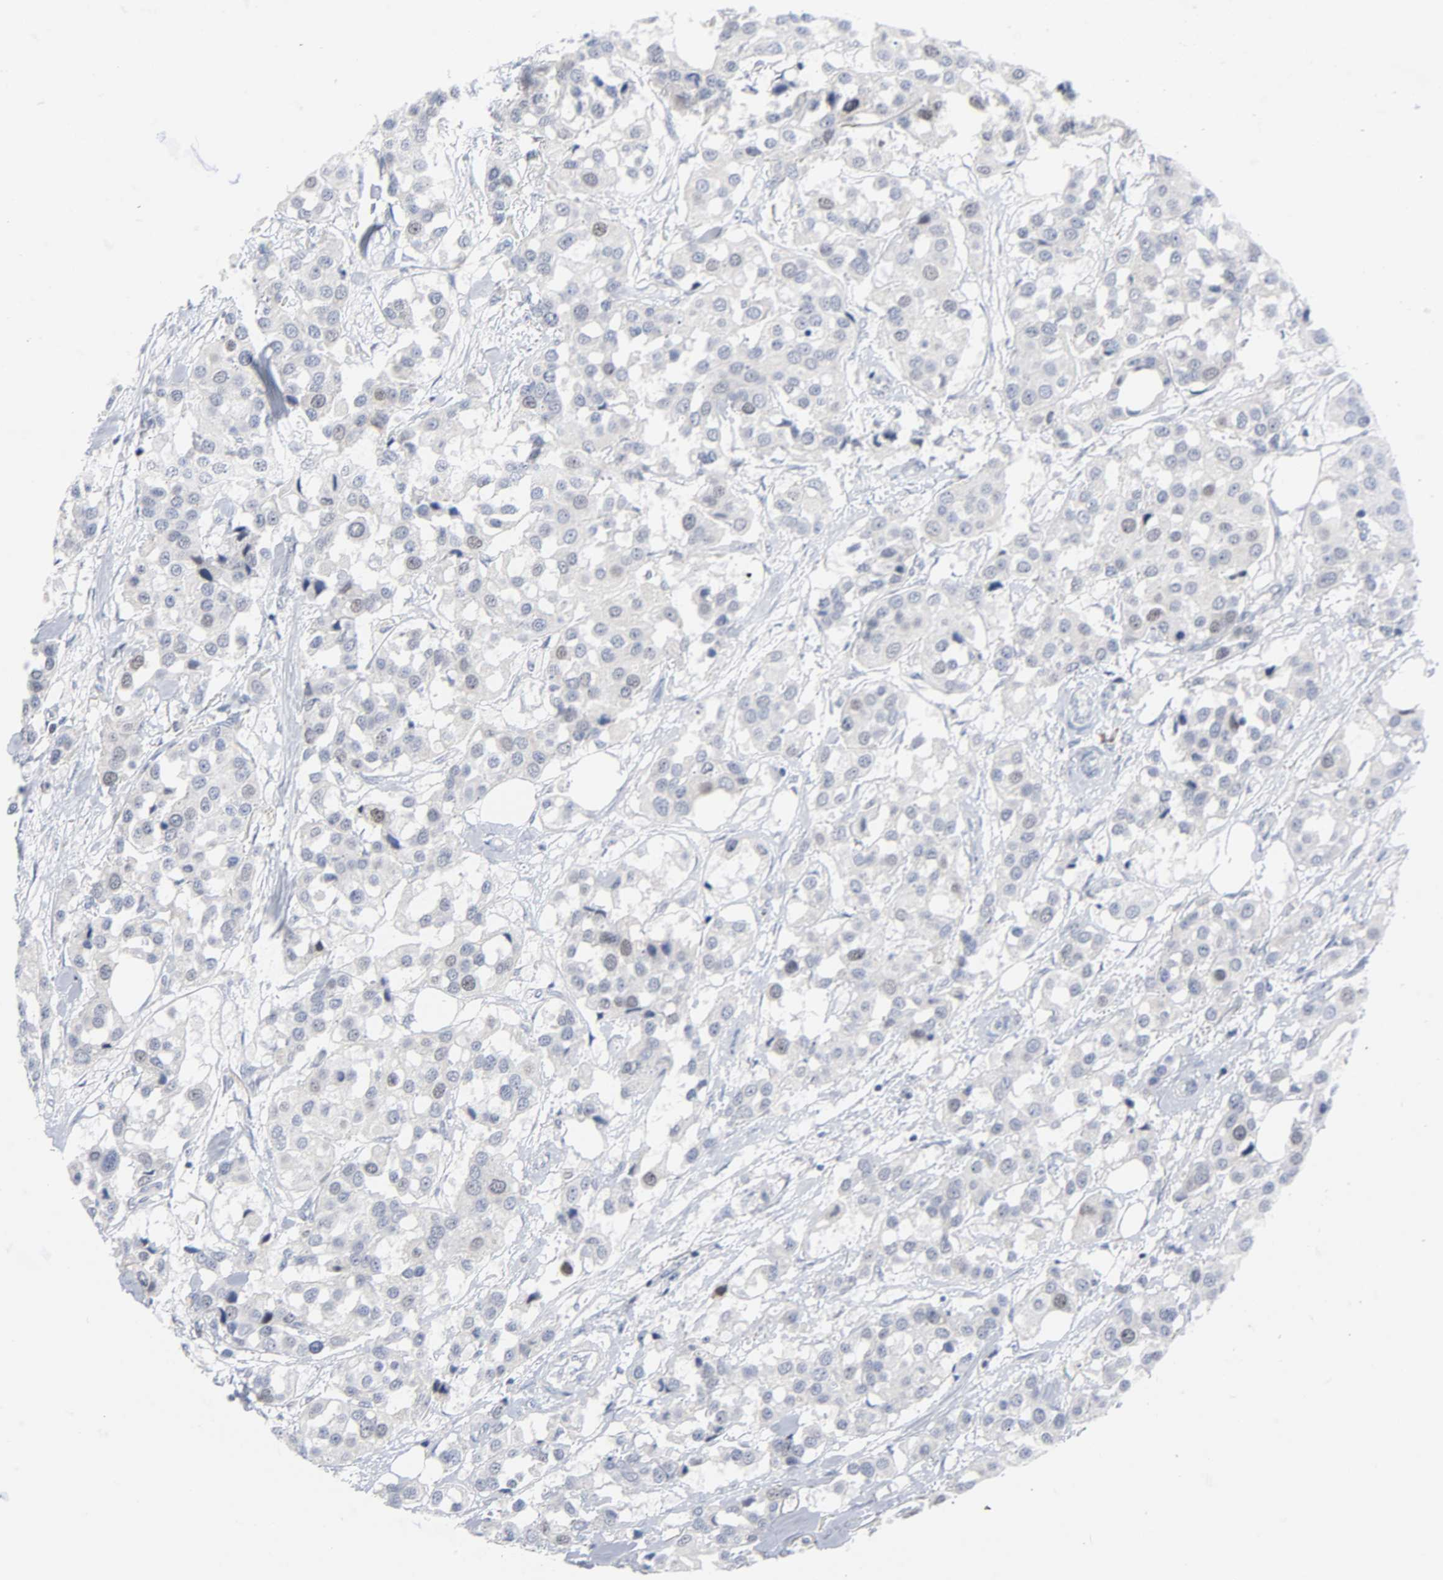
{"staining": {"intensity": "negative", "quantity": "none", "location": "none"}, "tissue": "breast cancer", "cell_type": "Tumor cells", "image_type": "cancer", "snomed": [{"axis": "morphology", "description": "Duct carcinoma"}, {"axis": "topography", "description": "Breast"}], "caption": "High power microscopy photomicrograph of an immunohistochemistry micrograph of breast infiltrating ductal carcinoma, revealing no significant positivity in tumor cells. Nuclei are stained in blue.", "gene": "WEE1", "patient": {"sex": "female", "age": 80}}